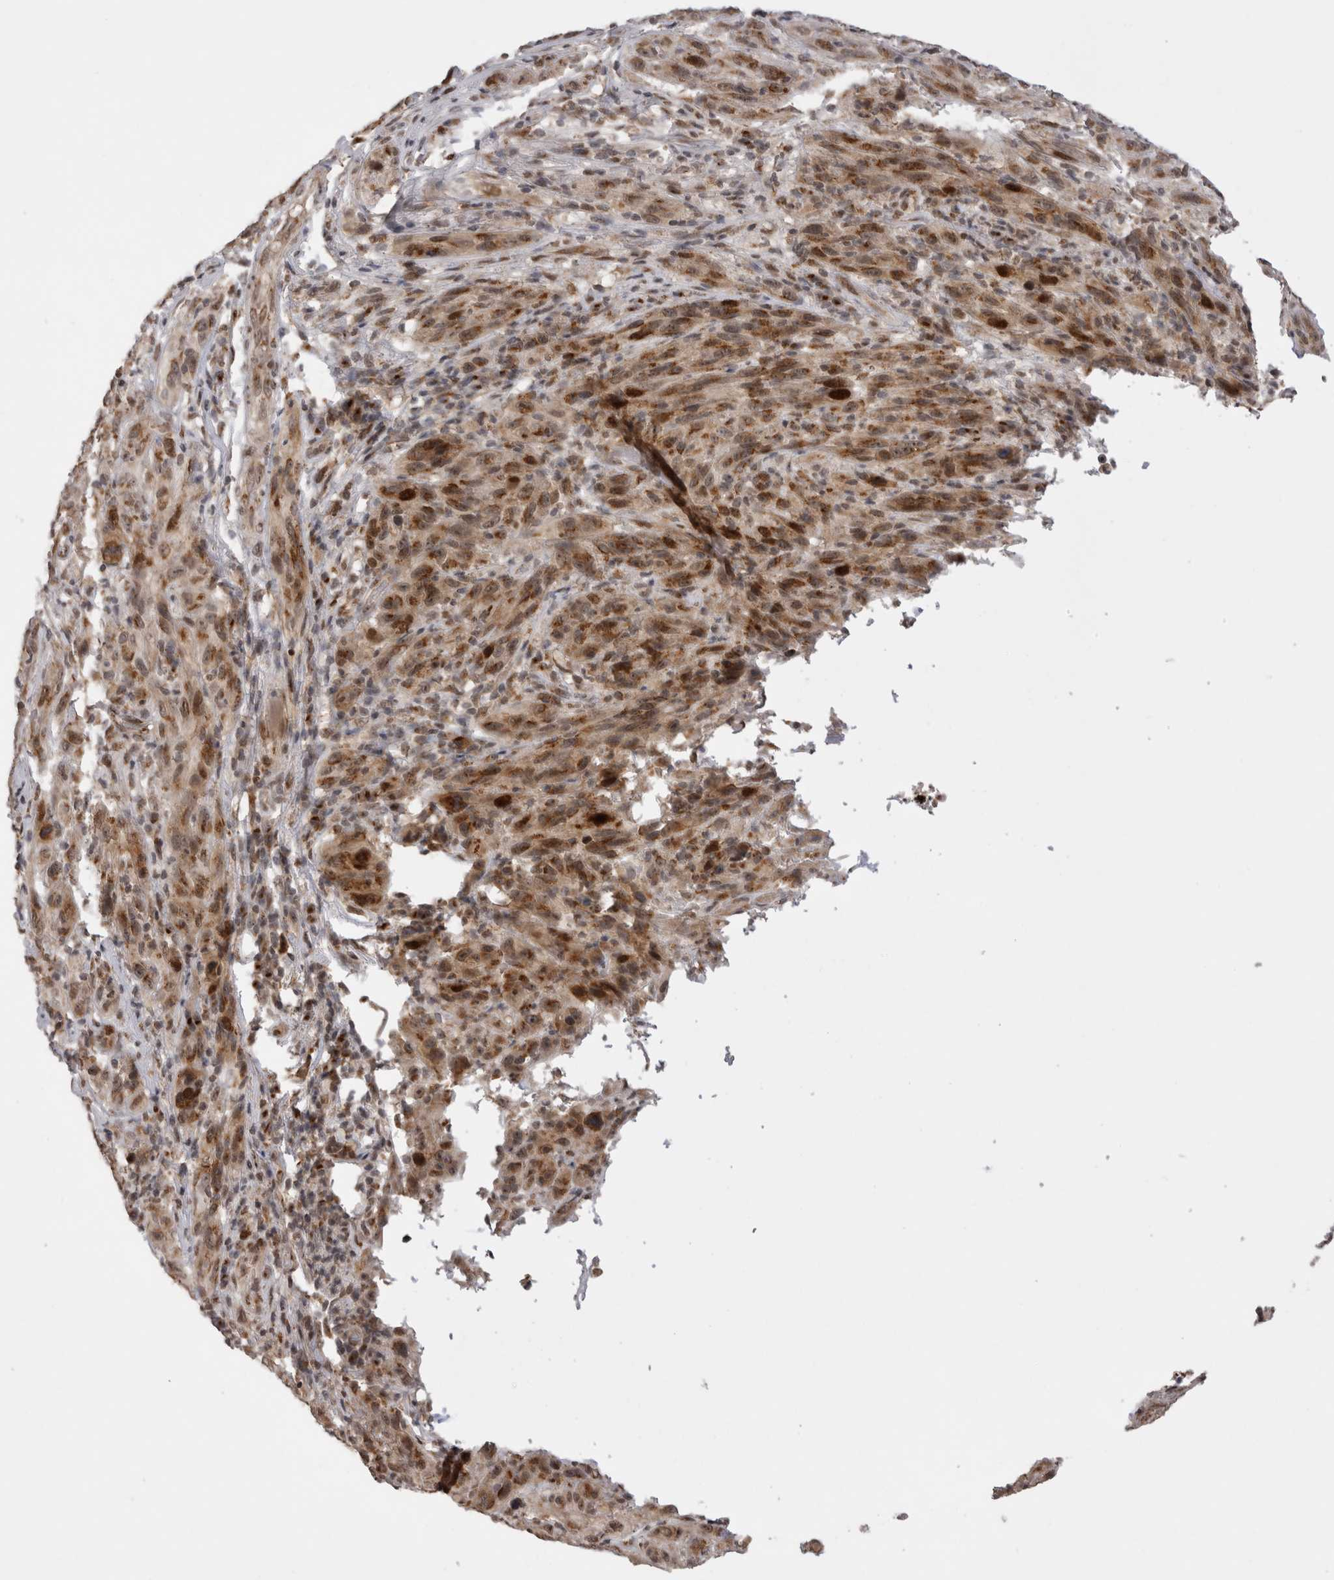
{"staining": {"intensity": "moderate", "quantity": "25%-75%", "location": "cytoplasmic/membranous,nuclear"}, "tissue": "melanoma", "cell_type": "Tumor cells", "image_type": "cancer", "snomed": [{"axis": "morphology", "description": "Malignant melanoma, NOS"}, {"axis": "topography", "description": "Skin of head"}], "caption": "Immunohistochemical staining of malignant melanoma displays medium levels of moderate cytoplasmic/membranous and nuclear expression in approximately 25%-75% of tumor cells.", "gene": "TMEM65", "patient": {"sex": "male", "age": 96}}